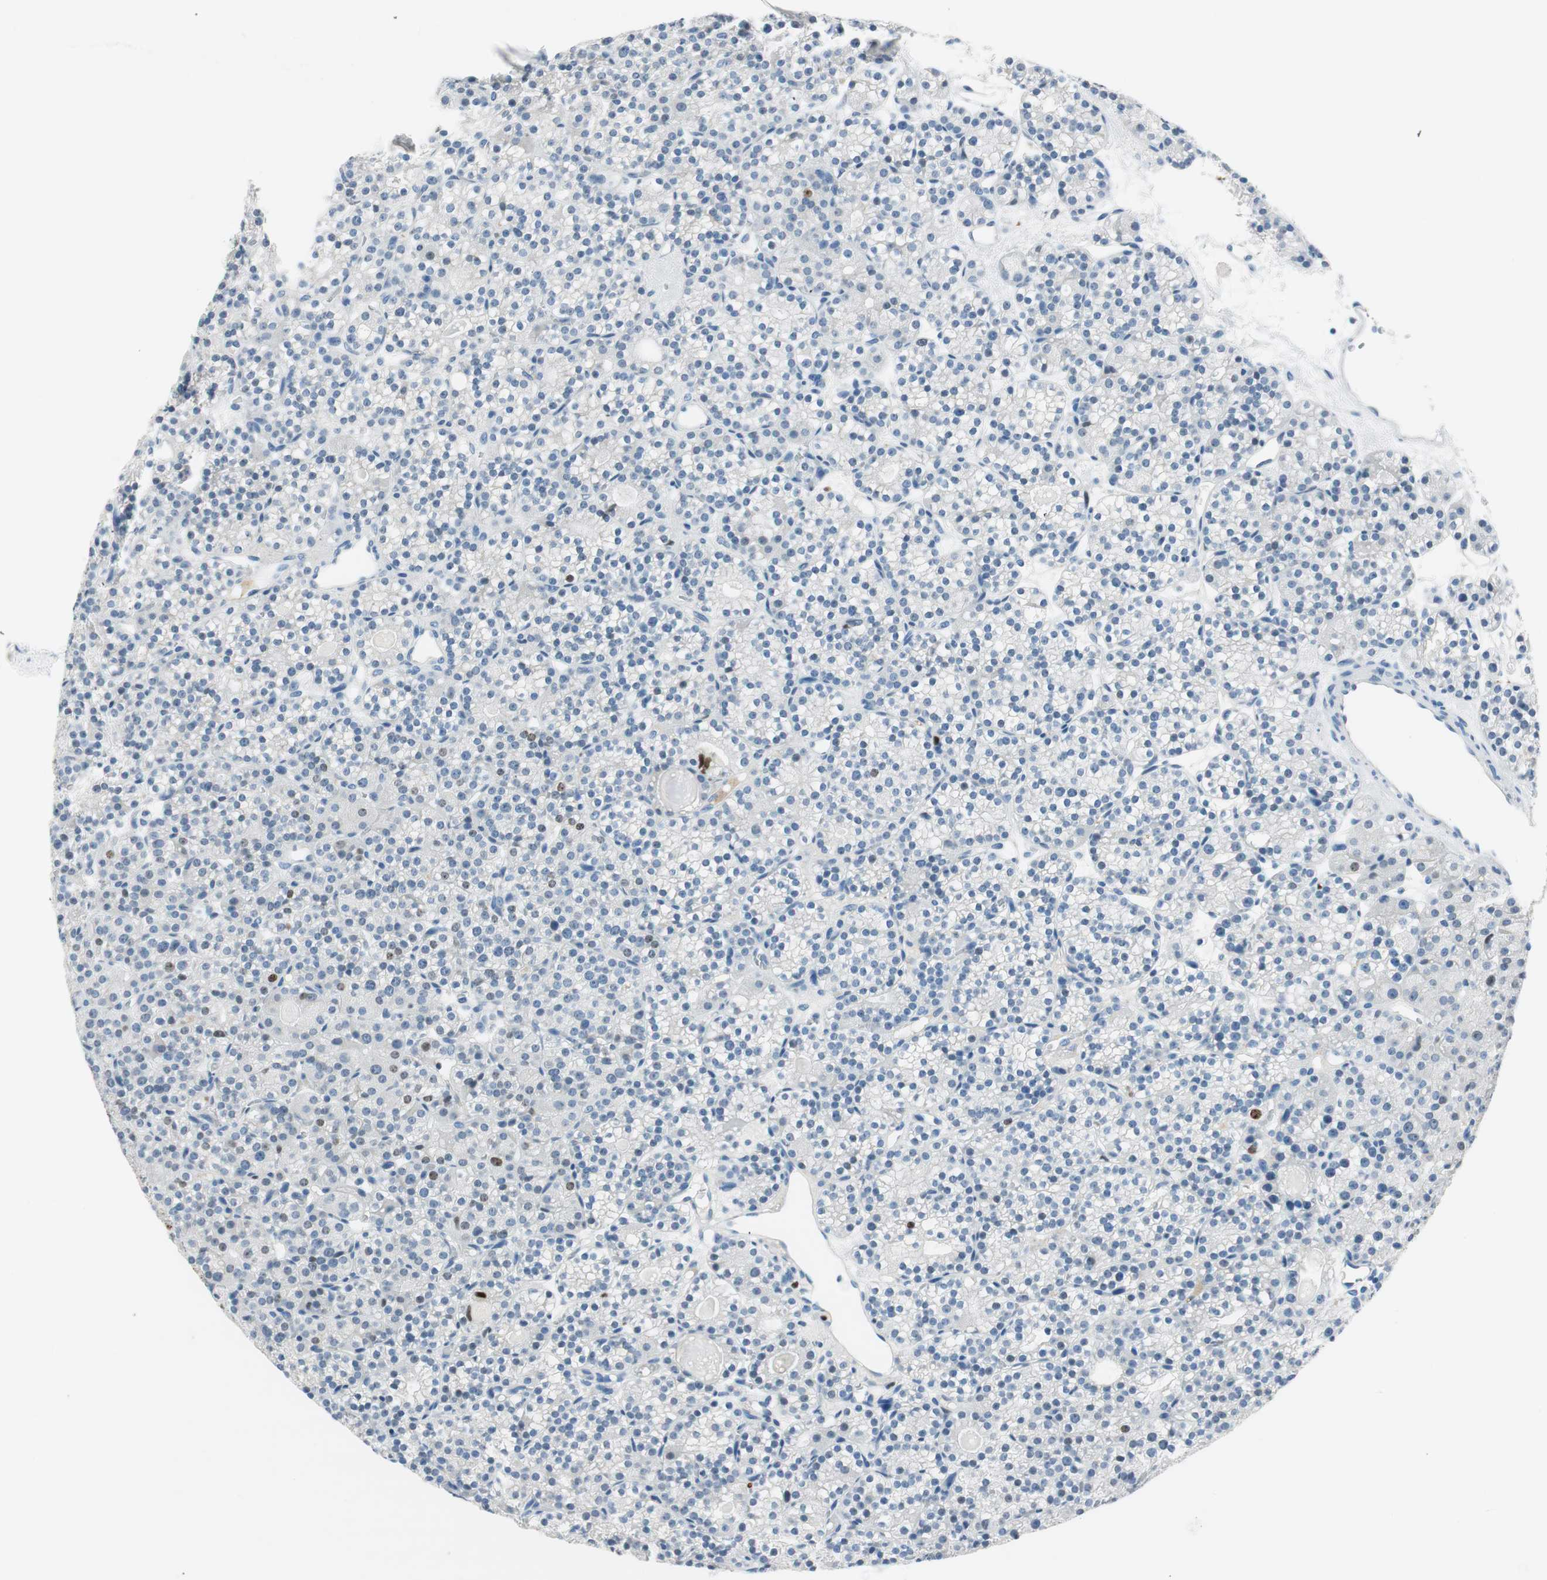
{"staining": {"intensity": "negative", "quantity": "none", "location": "none"}, "tissue": "parathyroid gland", "cell_type": "Glandular cells", "image_type": "normal", "snomed": [{"axis": "morphology", "description": "Normal tissue, NOS"}, {"axis": "topography", "description": "Parathyroid gland"}], "caption": "IHC image of unremarkable parathyroid gland stained for a protein (brown), which displays no expression in glandular cells. (Brightfield microscopy of DAB immunohistochemistry (IHC) at high magnification).", "gene": "EZH2", "patient": {"sex": "female", "age": 64}}